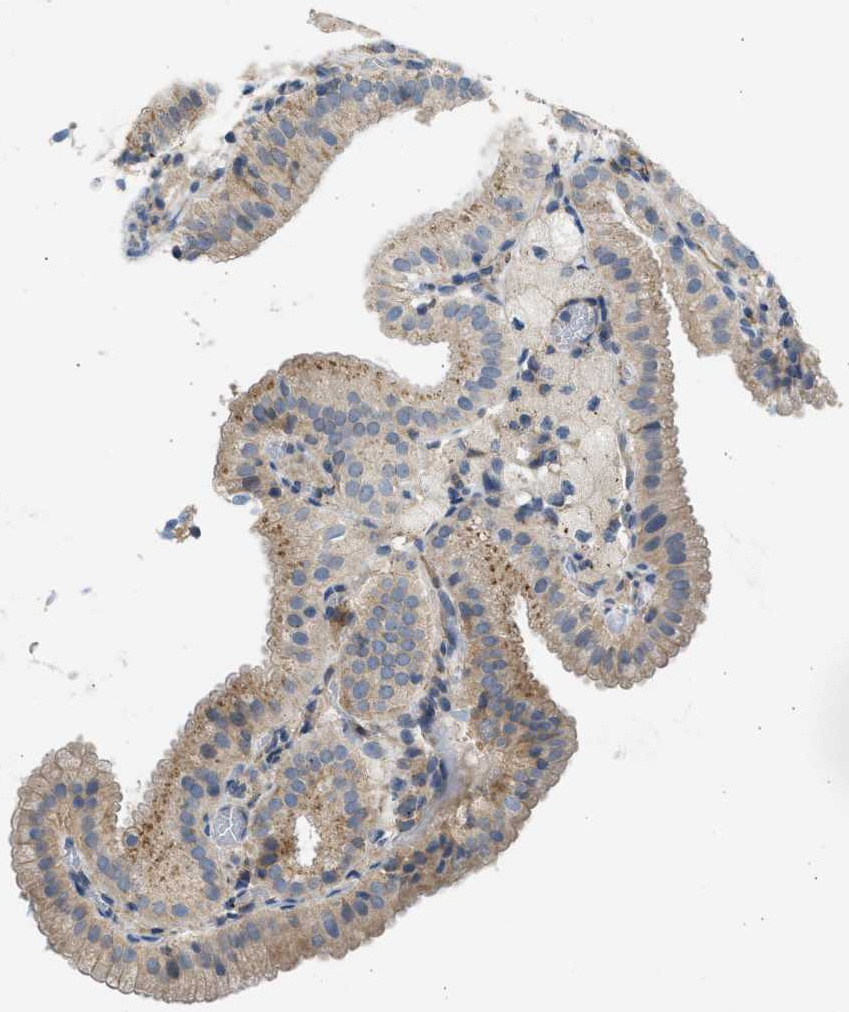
{"staining": {"intensity": "moderate", "quantity": ">75%", "location": "cytoplasmic/membranous"}, "tissue": "gallbladder", "cell_type": "Glandular cells", "image_type": "normal", "snomed": [{"axis": "morphology", "description": "Normal tissue, NOS"}, {"axis": "topography", "description": "Gallbladder"}], "caption": "IHC staining of benign gallbladder, which shows medium levels of moderate cytoplasmic/membranous positivity in about >75% of glandular cells indicating moderate cytoplasmic/membranous protein staining. The staining was performed using DAB (3,3'-diaminobenzidine) (brown) for protein detection and nuclei were counterstained in hematoxylin (blue).", "gene": "PCNX3", "patient": {"sex": "male", "age": 54}}